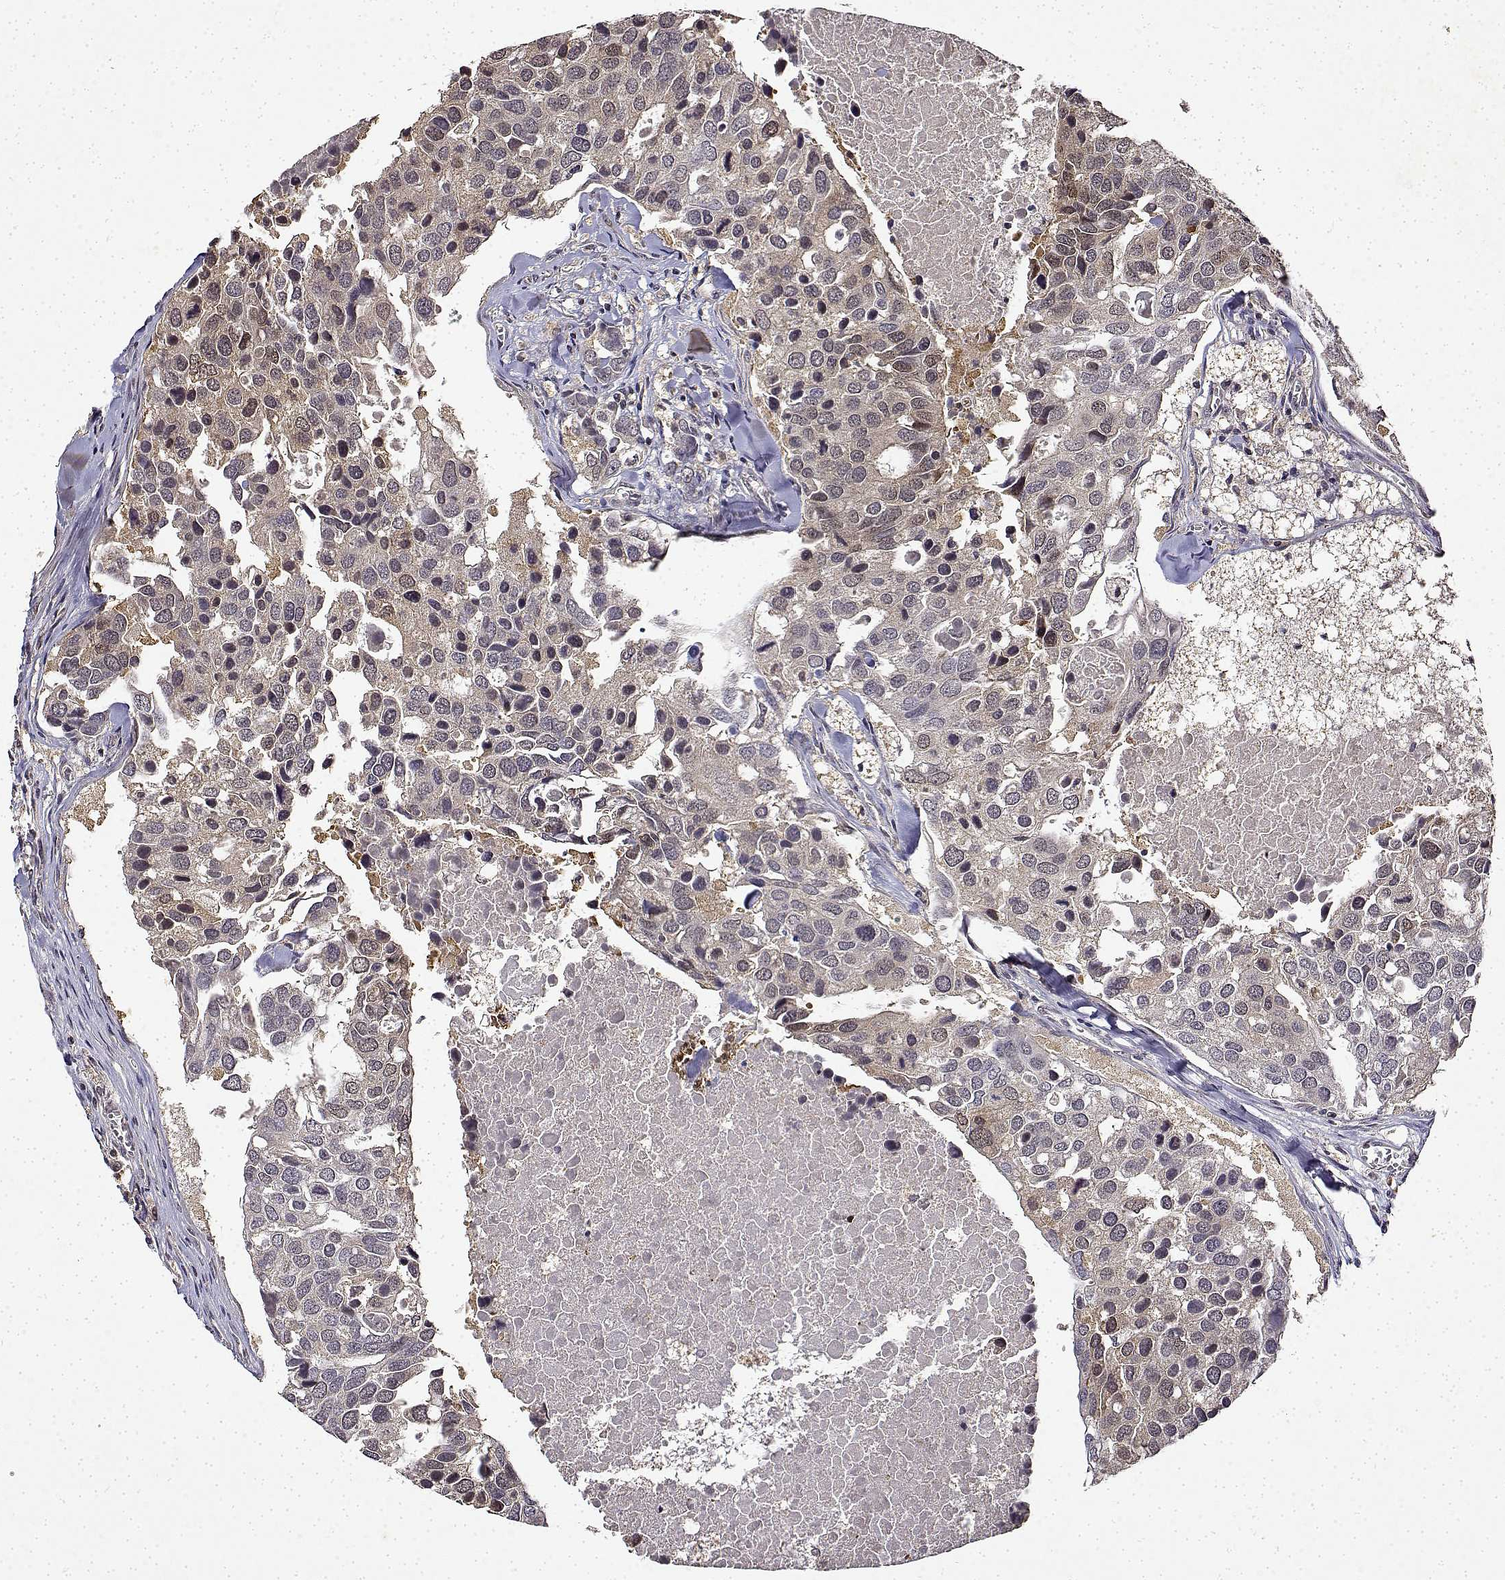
{"staining": {"intensity": "weak", "quantity": "25%-75%", "location": "cytoplasmic/membranous"}, "tissue": "breast cancer", "cell_type": "Tumor cells", "image_type": "cancer", "snomed": [{"axis": "morphology", "description": "Duct carcinoma"}, {"axis": "topography", "description": "Breast"}], "caption": "This micrograph demonstrates immunohistochemistry staining of human breast invasive ductal carcinoma, with low weak cytoplasmic/membranous staining in about 25%-75% of tumor cells.", "gene": "BDNF", "patient": {"sex": "female", "age": 83}}